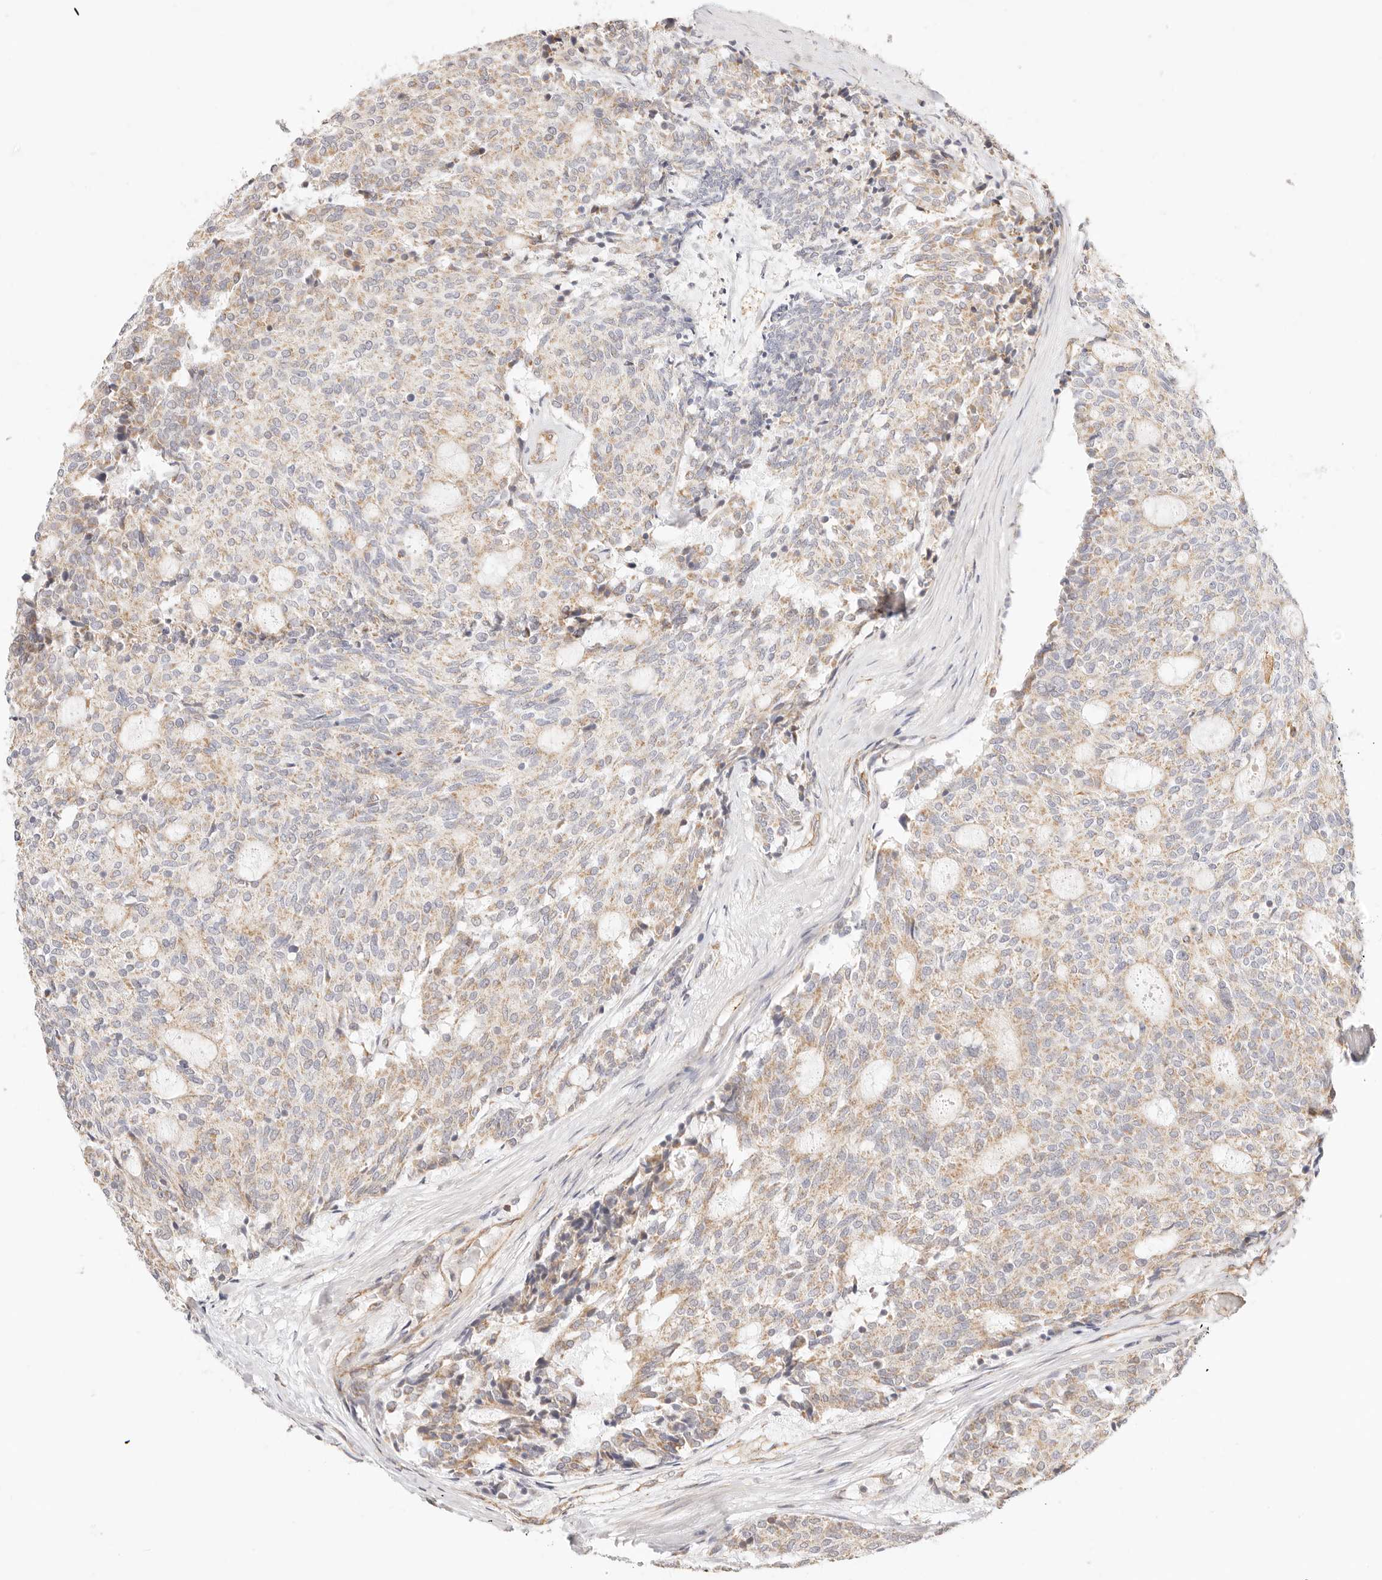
{"staining": {"intensity": "weak", "quantity": ">75%", "location": "cytoplasmic/membranous"}, "tissue": "carcinoid", "cell_type": "Tumor cells", "image_type": "cancer", "snomed": [{"axis": "morphology", "description": "Carcinoid, malignant, NOS"}, {"axis": "topography", "description": "Pancreas"}], "caption": "Immunohistochemical staining of carcinoid (malignant) reveals low levels of weak cytoplasmic/membranous positivity in about >75% of tumor cells. Immunohistochemistry stains the protein of interest in brown and the nuclei are stained blue.", "gene": "ZC3H11A", "patient": {"sex": "female", "age": 54}}